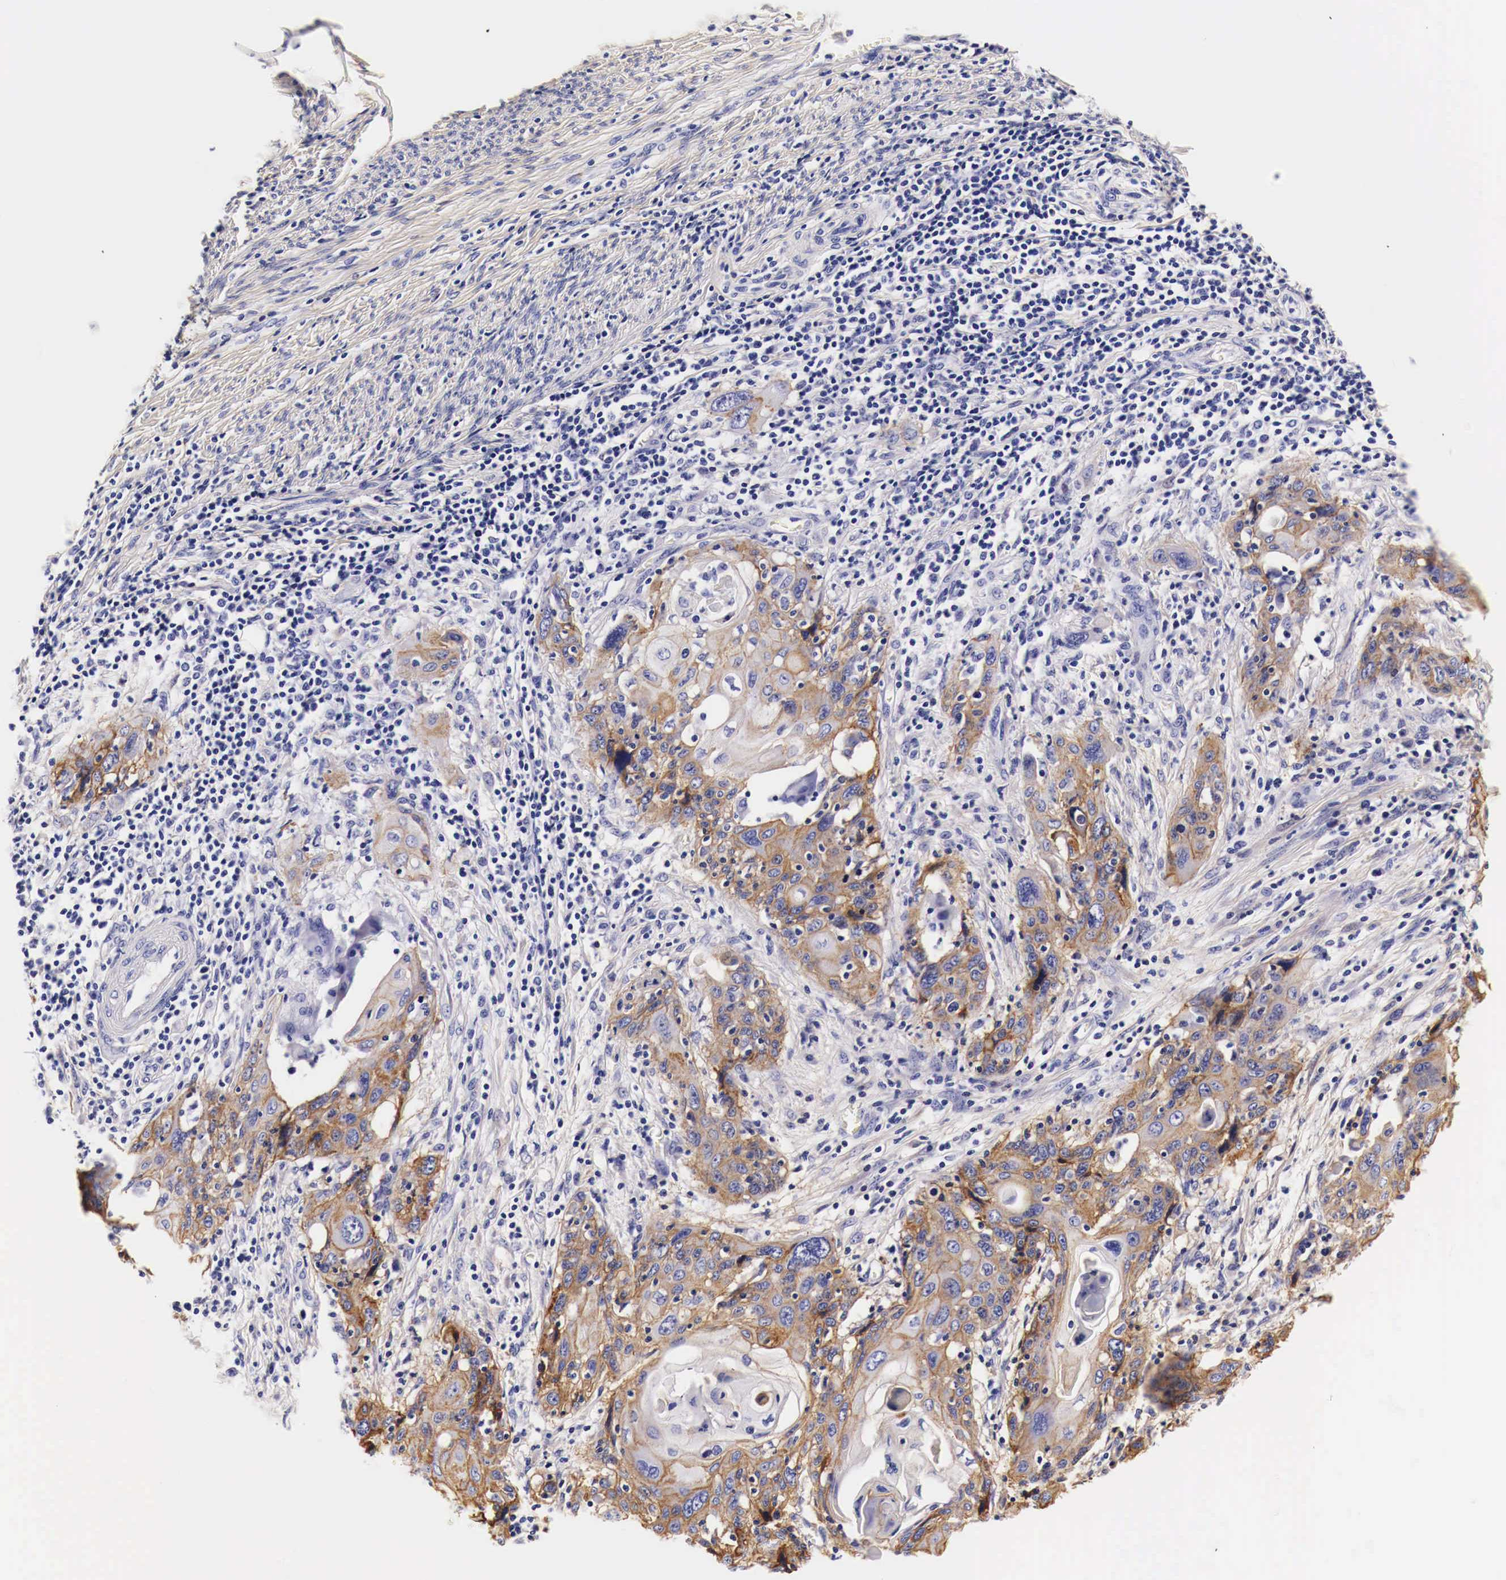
{"staining": {"intensity": "moderate", "quantity": ">75%", "location": "cytoplasmic/membranous"}, "tissue": "cervical cancer", "cell_type": "Tumor cells", "image_type": "cancer", "snomed": [{"axis": "morphology", "description": "Squamous cell carcinoma, NOS"}, {"axis": "topography", "description": "Cervix"}], "caption": "The immunohistochemical stain highlights moderate cytoplasmic/membranous positivity in tumor cells of cervical cancer tissue.", "gene": "EGFR", "patient": {"sex": "female", "age": 54}}